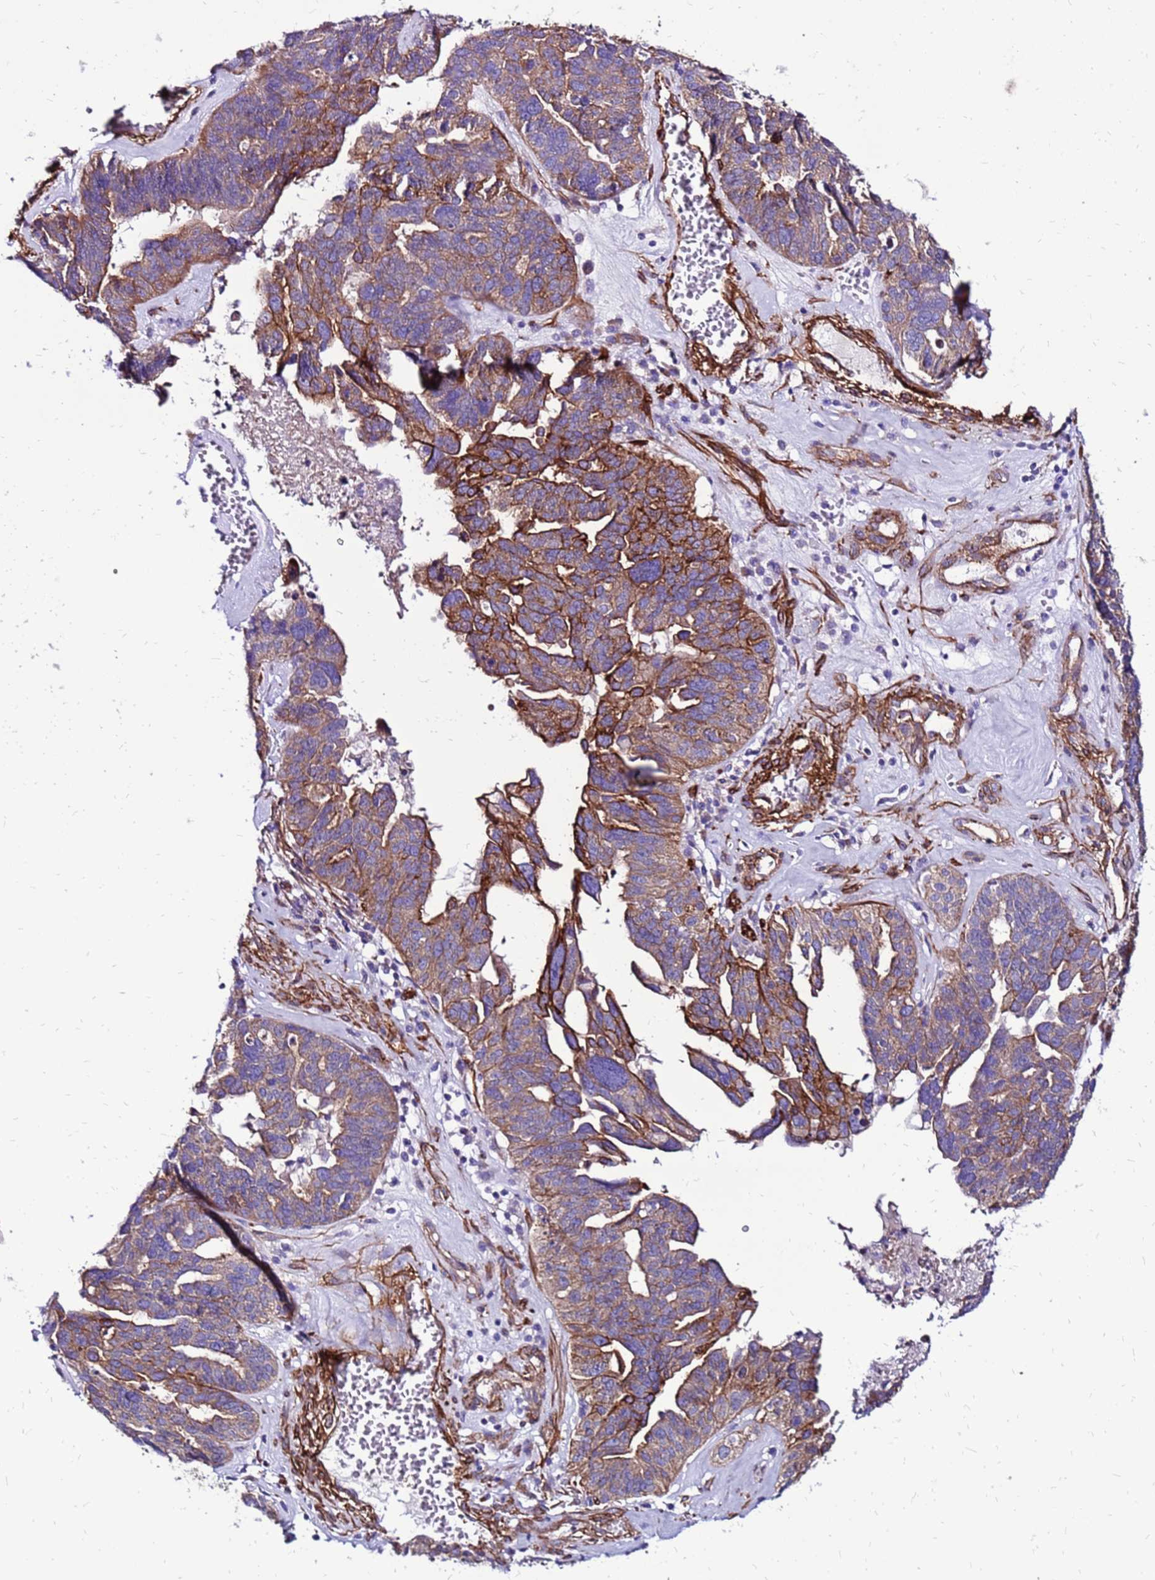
{"staining": {"intensity": "moderate", "quantity": ">75%", "location": "cytoplasmic/membranous"}, "tissue": "ovarian cancer", "cell_type": "Tumor cells", "image_type": "cancer", "snomed": [{"axis": "morphology", "description": "Cystadenocarcinoma, serous, NOS"}, {"axis": "topography", "description": "Ovary"}], "caption": "This histopathology image reveals IHC staining of ovarian serous cystadenocarcinoma, with medium moderate cytoplasmic/membranous staining in about >75% of tumor cells.", "gene": "EI24", "patient": {"sex": "female", "age": 59}}